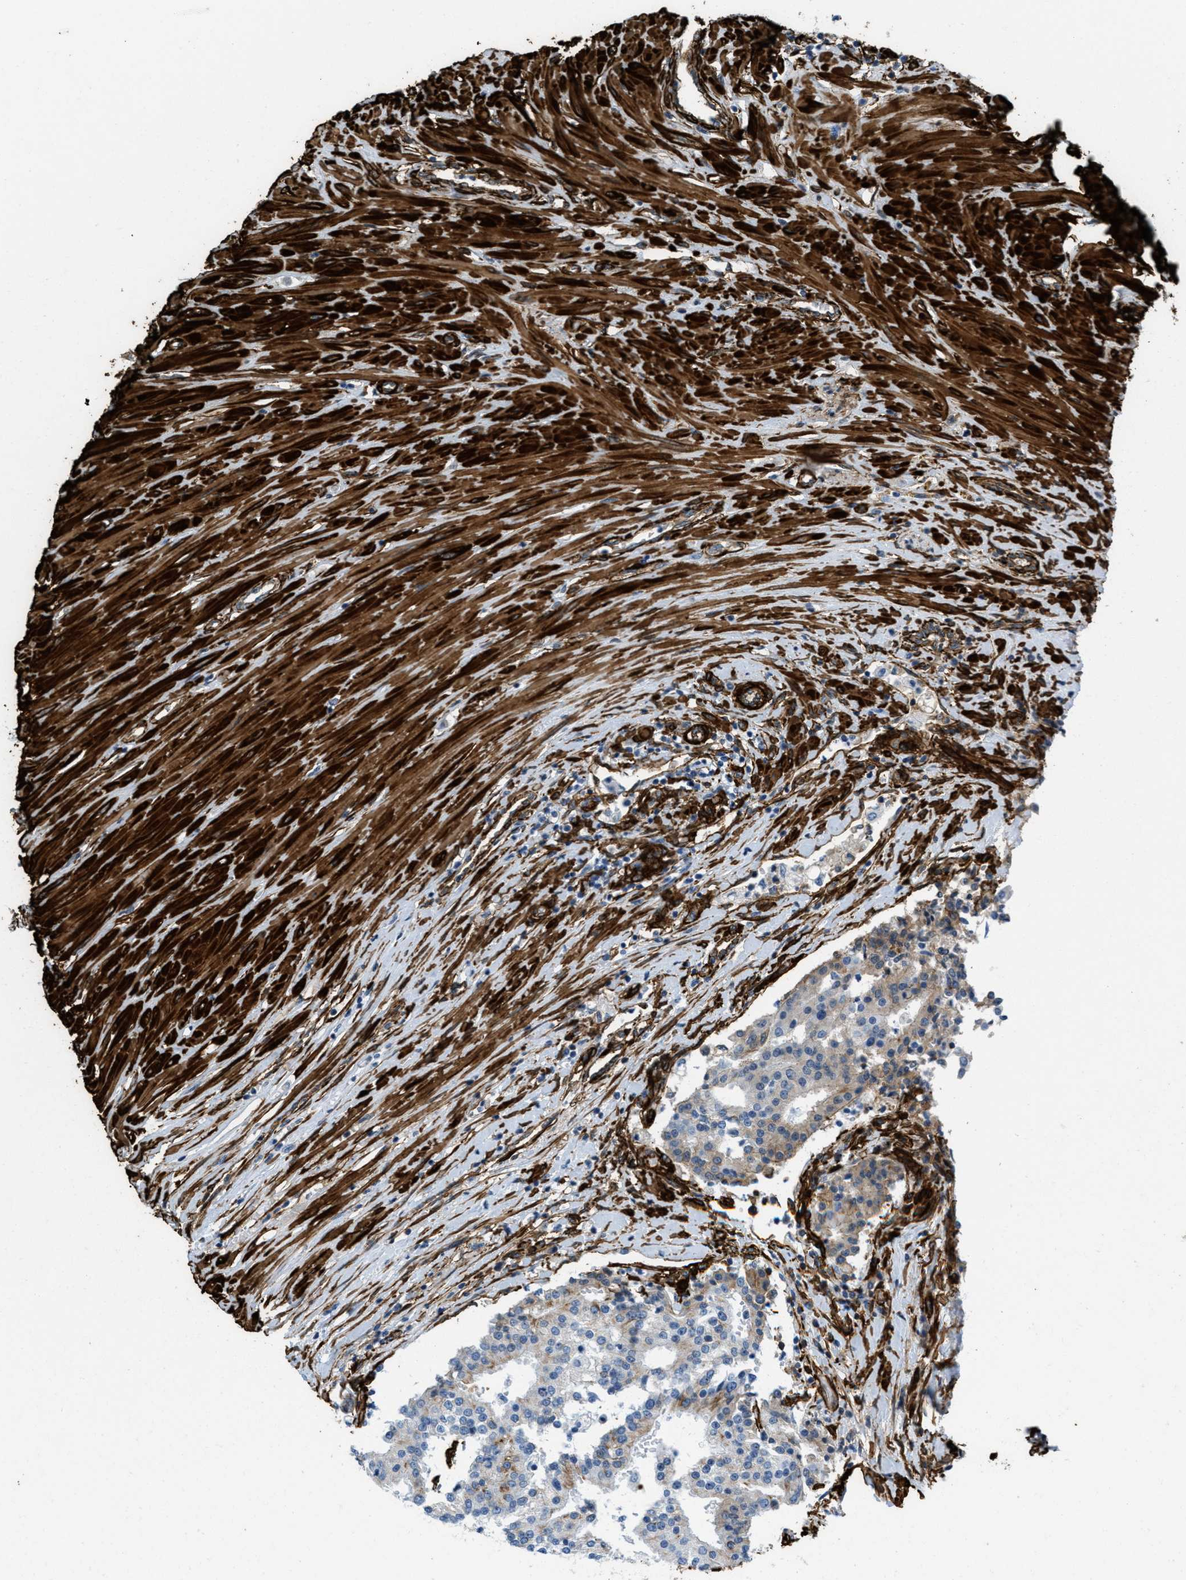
{"staining": {"intensity": "weak", "quantity": "<25%", "location": "cytoplasmic/membranous"}, "tissue": "seminal vesicle", "cell_type": "Glandular cells", "image_type": "normal", "snomed": [{"axis": "morphology", "description": "Normal tissue, NOS"}, {"axis": "morphology", "description": "Adenocarcinoma, High grade"}, {"axis": "topography", "description": "Prostate"}, {"axis": "topography", "description": "Seminal veicle"}], "caption": "Glandular cells show no significant expression in benign seminal vesicle.", "gene": "CALD1", "patient": {"sex": "male", "age": 55}}